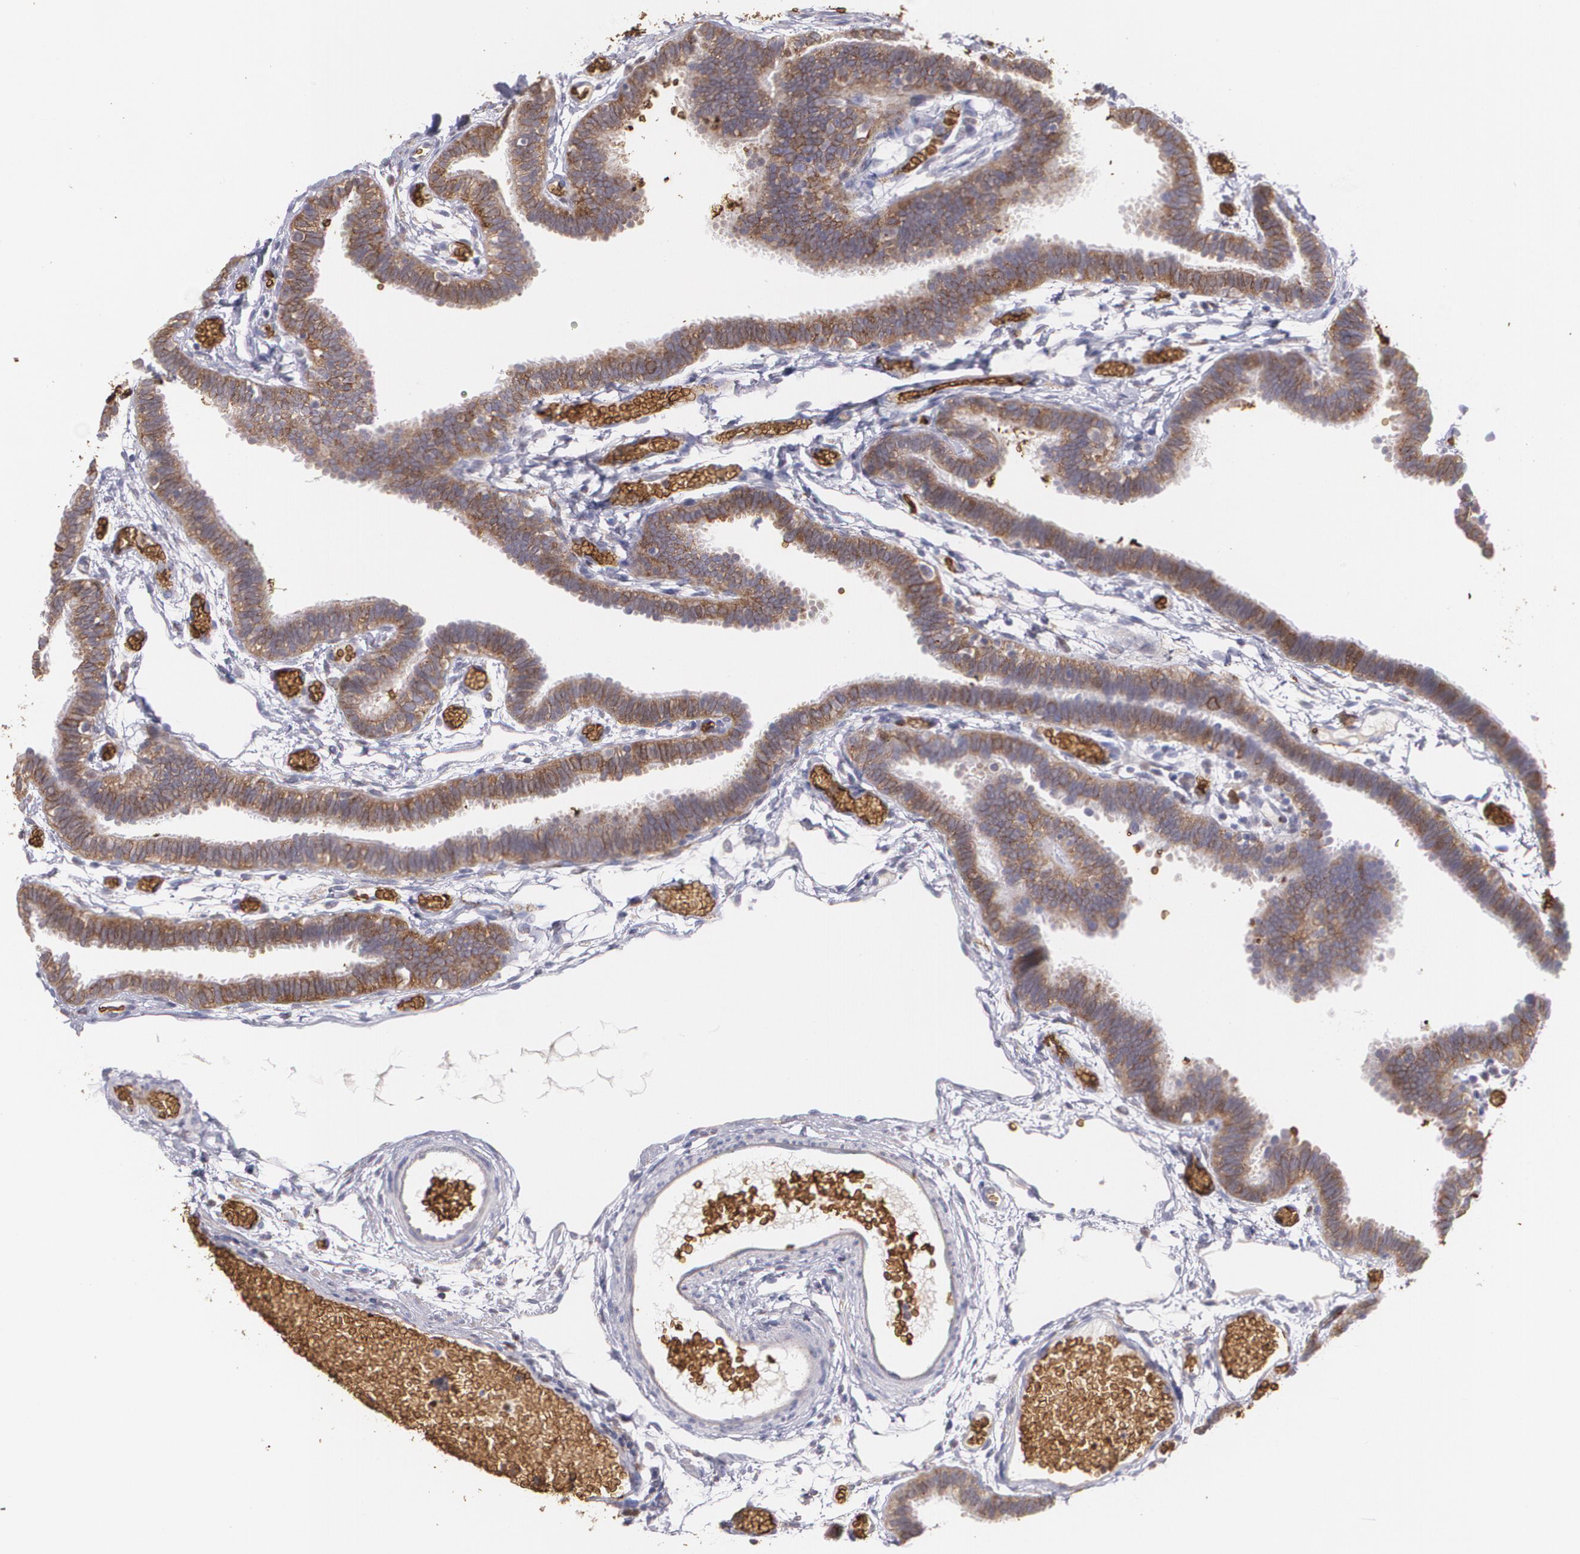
{"staining": {"intensity": "moderate", "quantity": ">75%", "location": "cytoplasmic/membranous"}, "tissue": "fallopian tube", "cell_type": "Glandular cells", "image_type": "normal", "snomed": [{"axis": "morphology", "description": "Normal tissue, NOS"}, {"axis": "topography", "description": "Fallopian tube"}], "caption": "Immunohistochemical staining of normal human fallopian tube exhibits >75% levels of moderate cytoplasmic/membranous protein staining in approximately >75% of glandular cells. The protein of interest is shown in brown color, while the nuclei are stained blue.", "gene": "SLC2A1", "patient": {"sex": "female", "age": 29}}